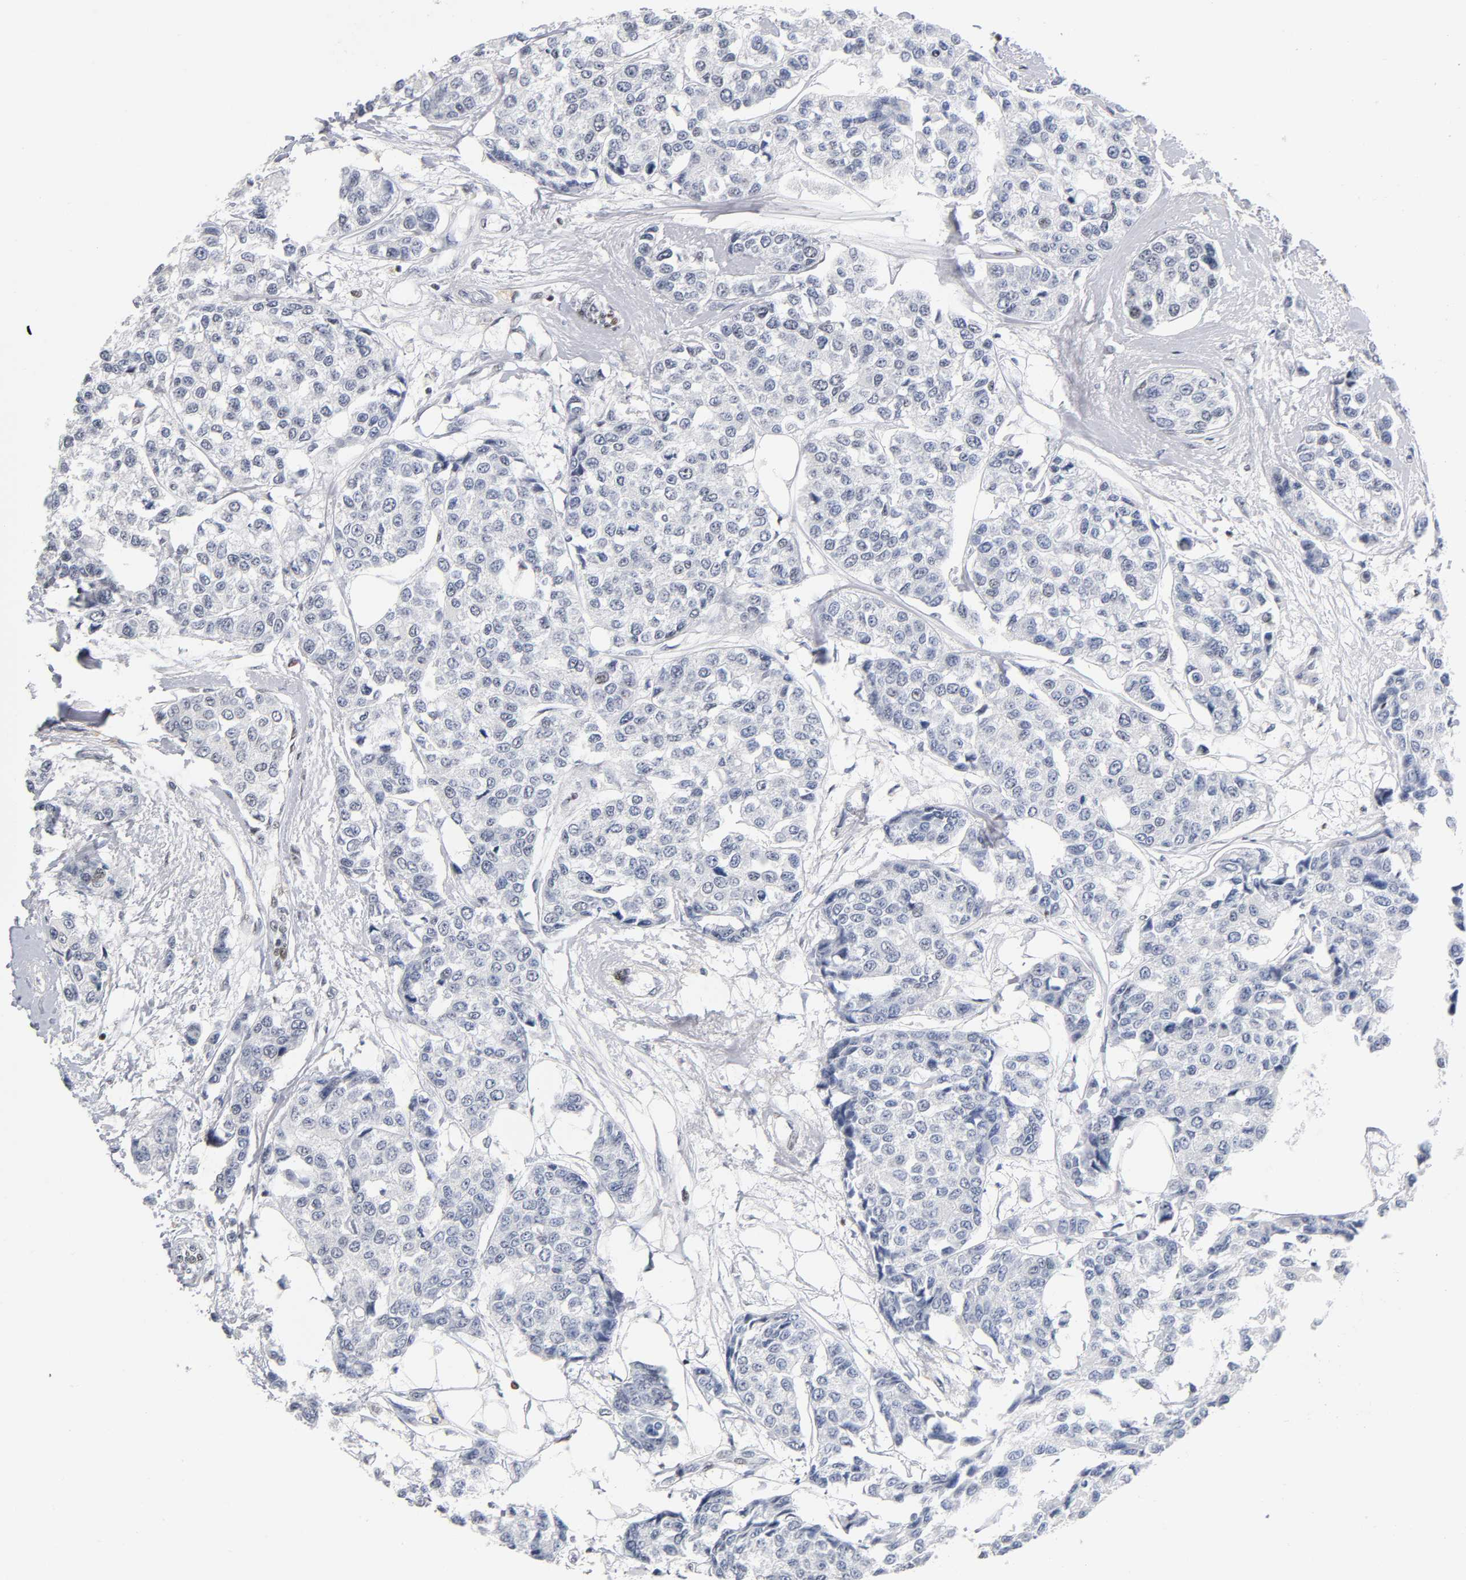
{"staining": {"intensity": "weak", "quantity": "<25%", "location": "nuclear"}, "tissue": "breast cancer", "cell_type": "Tumor cells", "image_type": "cancer", "snomed": [{"axis": "morphology", "description": "Duct carcinoma"}, {"axis": "topography", "description": "Breast"}], "caption": "Tumor cells show no significant protein staining in breast cancer.", "gene": "SP3", "patient": {"sex": "female", "age": 51}}